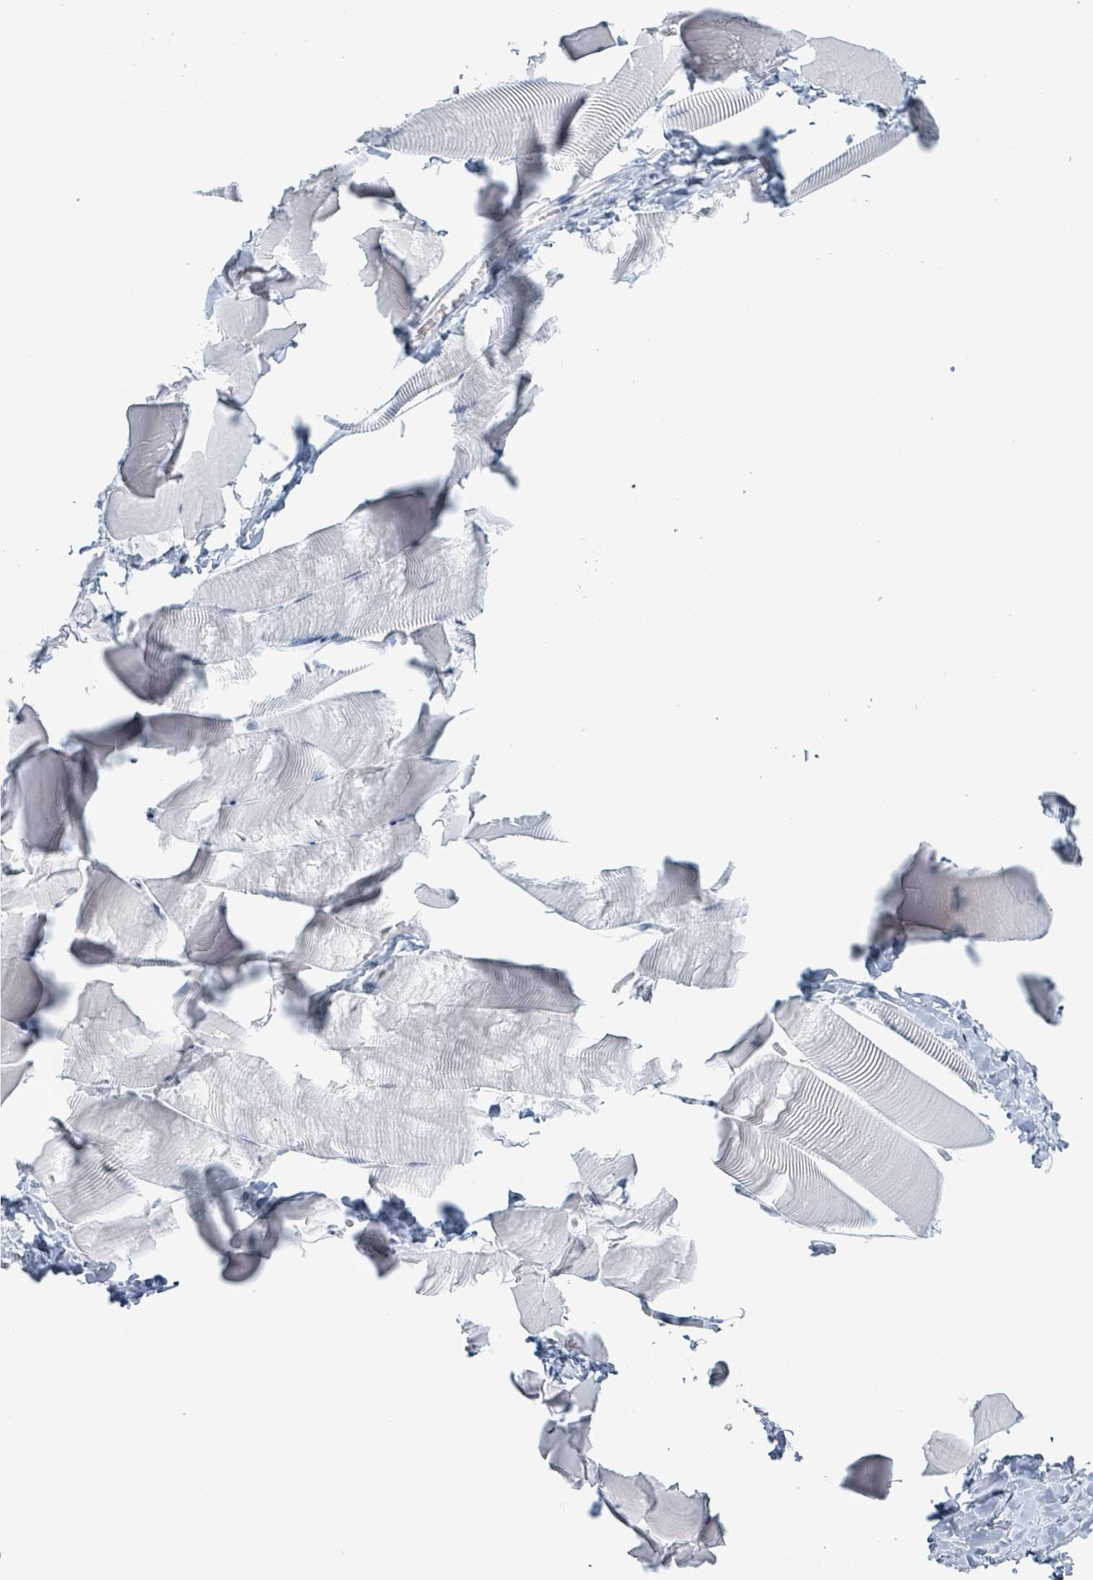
{"staining": {"intensity": "negative", "quantity": "none", "location": "none"}, "tissue": "skeletal muscle", "cell_type": "Myocytes", "image_type": "normal", "snomed": [{"axis": "morphology", "description": "Normal tissue, NOS"}, {"axis": "topography", "description": "Skeletal muscle"}], "caption": "Immunohistochemistry (IHC) of benign human skeletal muscle reveals no staining in myocytes.", "gene": "GPR15LG", "patient": {"sex": "male", "age": 25}}